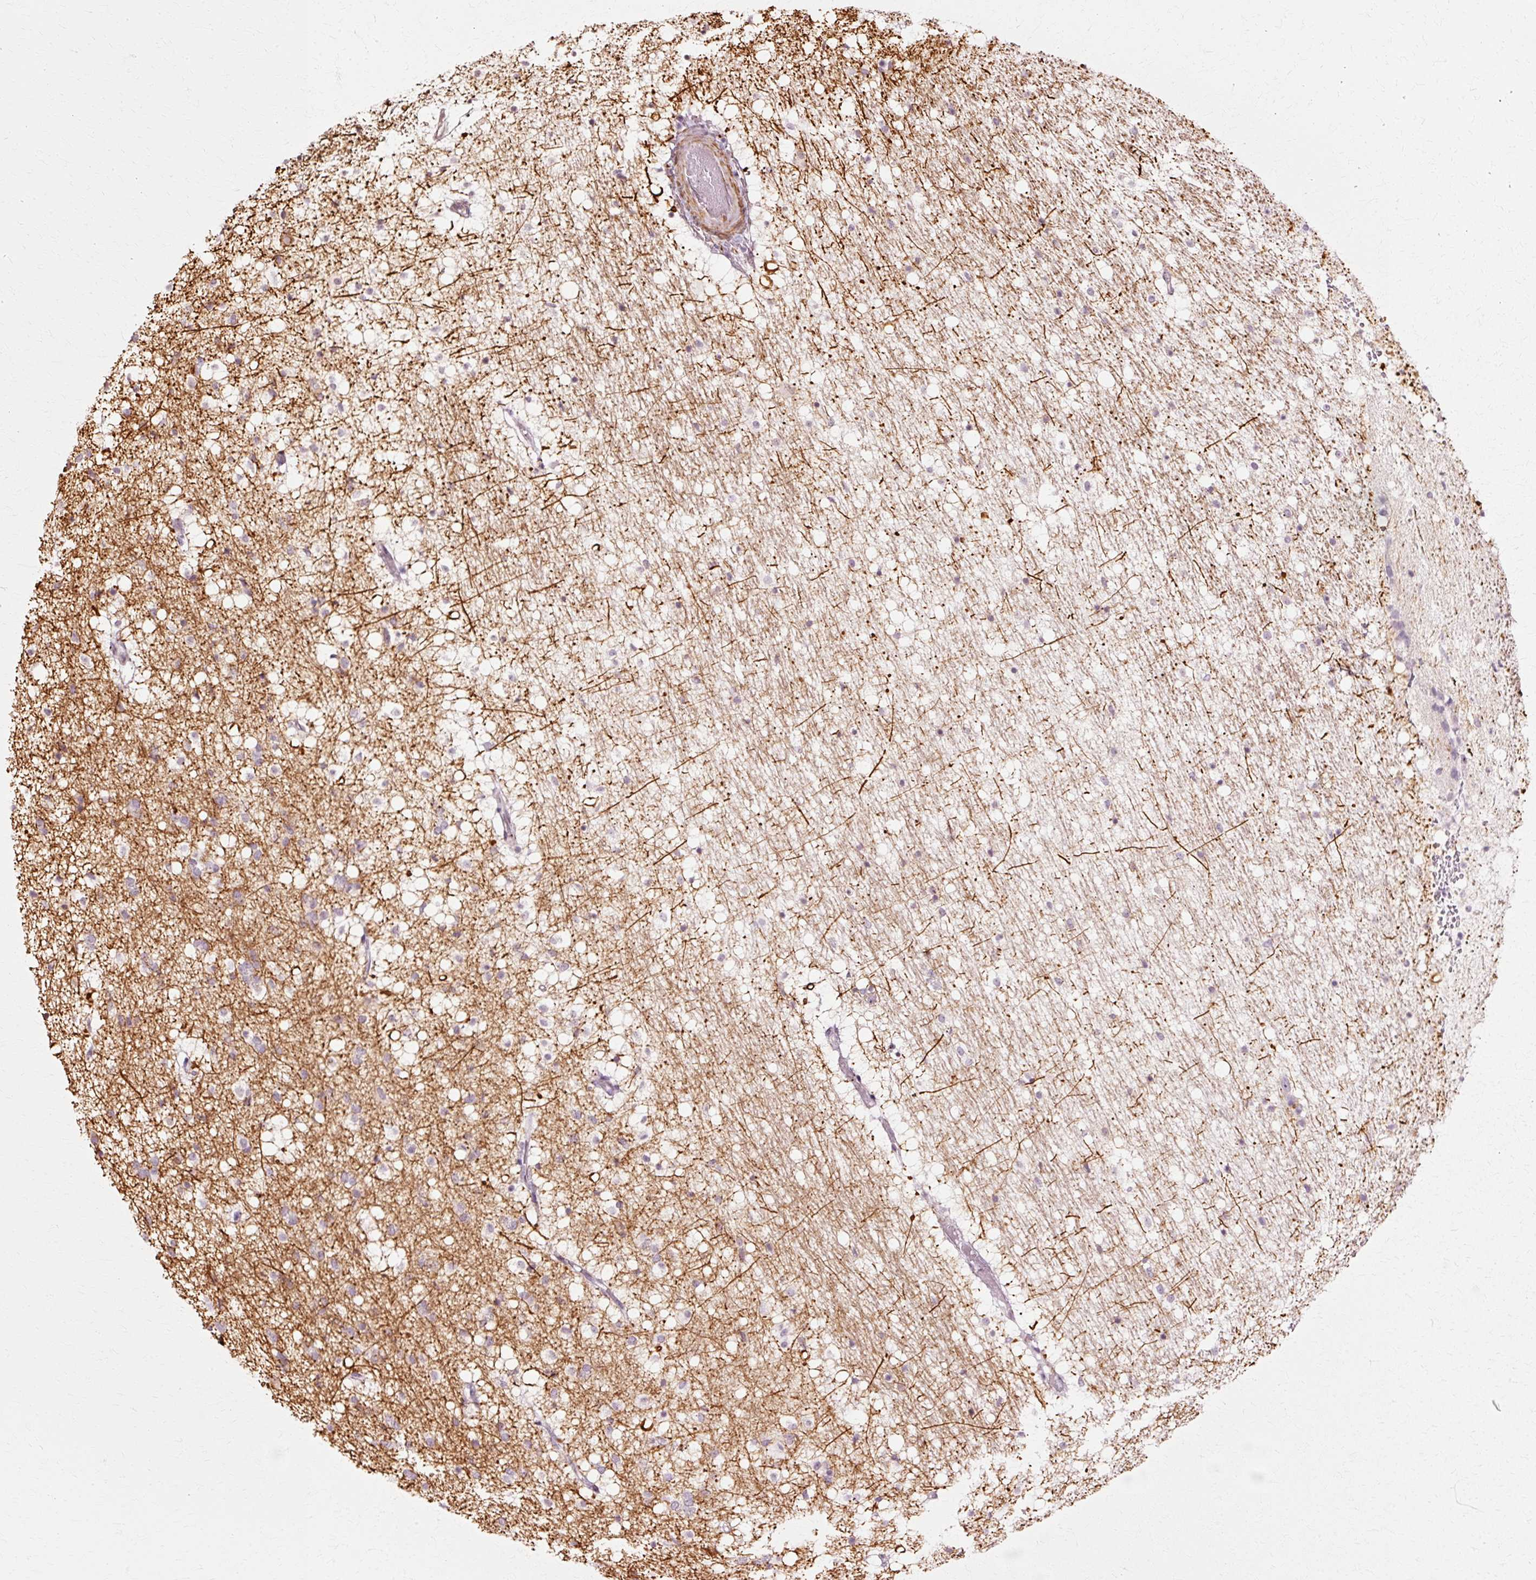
{"staining": {"intensity": "negative", "quantity": "none", "location": "none"}, "tissue": "caudate", "cell_type": "Glial cells", "image_type": "normal", "snomed": [{"axis": "morphology", "description": "Normal tissue, NOS"}, {"axis": "topography", "description": "Lateral ventricle wall"}], "caption": "Immunohistochemistry micrograph of unremarkable caudate: human caudate stained with DAB (3,3'-diaminobenzidine) demonstrates no significant protein staining in glial cells. The staining is performed using DAB (3,3'-diaminobenzidine) brown chromogen with nuclei counter-stained in using hematoxylin.", "gene": "RANBP2", "patient": {"sex": "male", "age": 37}}